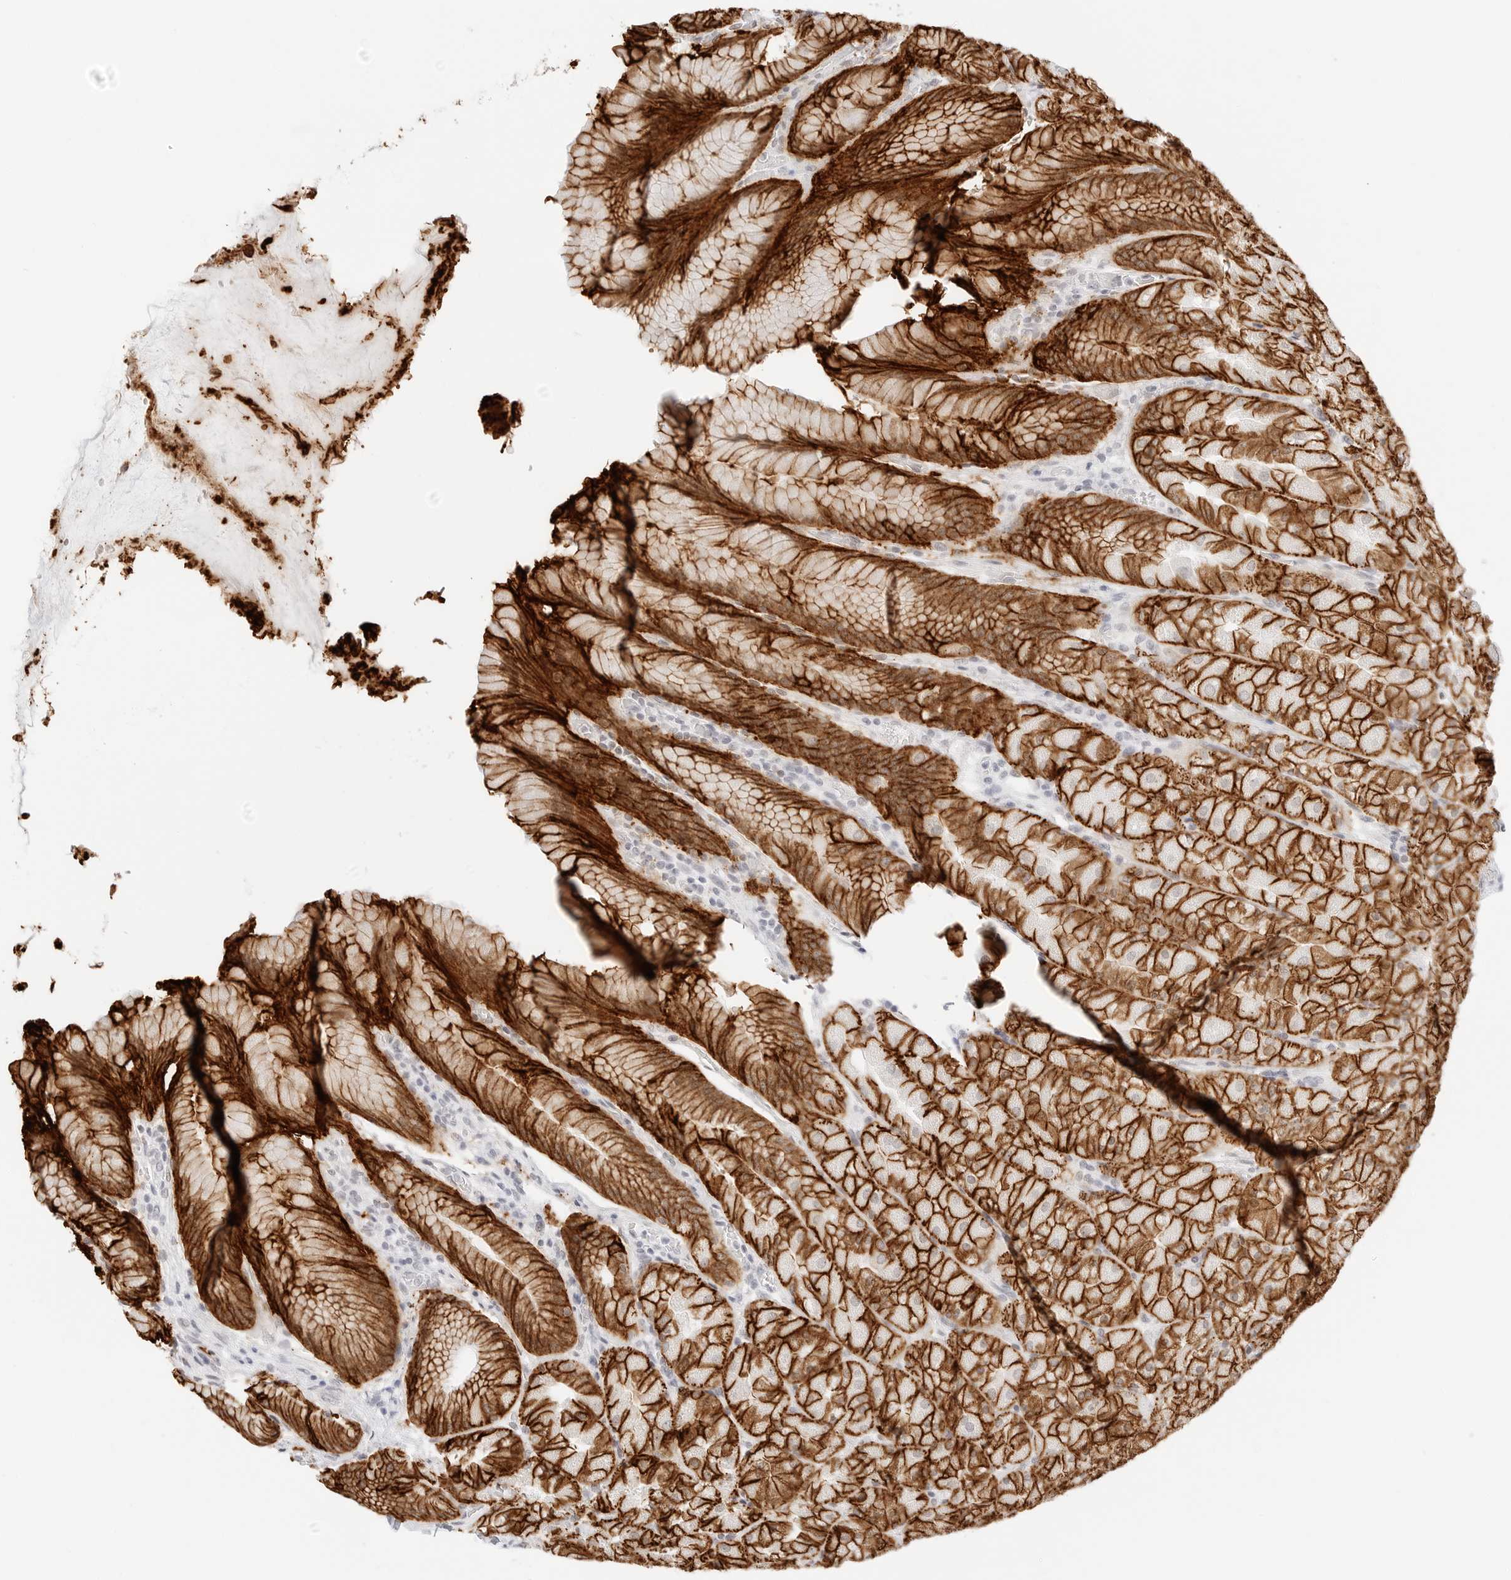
{"staining": {"intensity": "strong", "quantity": ">75%", "location": "cytoplasmic/membranous"}, "tissue": "stomach", "cell_type": "Glandular cells", "image_type": "normal", "snomed": [{"axis": "morphology", "description": "Normal tissue, NOS"}, {"axis": "topography", "description": "Stomach, upper"}, {"axis": "topography", "description": "Stomach"}], "caption": "Glandular cells reveal strong cytoplasmic/membranous staining in approximately >75% of cells in unremarkable stomach. The staining was performed using DAB (3,3'-diaminobenzidine) to visualize the protein expression in brown, while the nuclei were stained in blue with hematoxylin (Magnification: 20x).", "gene": "CDH1", "patient": {"sex": "male", "age": 48}}